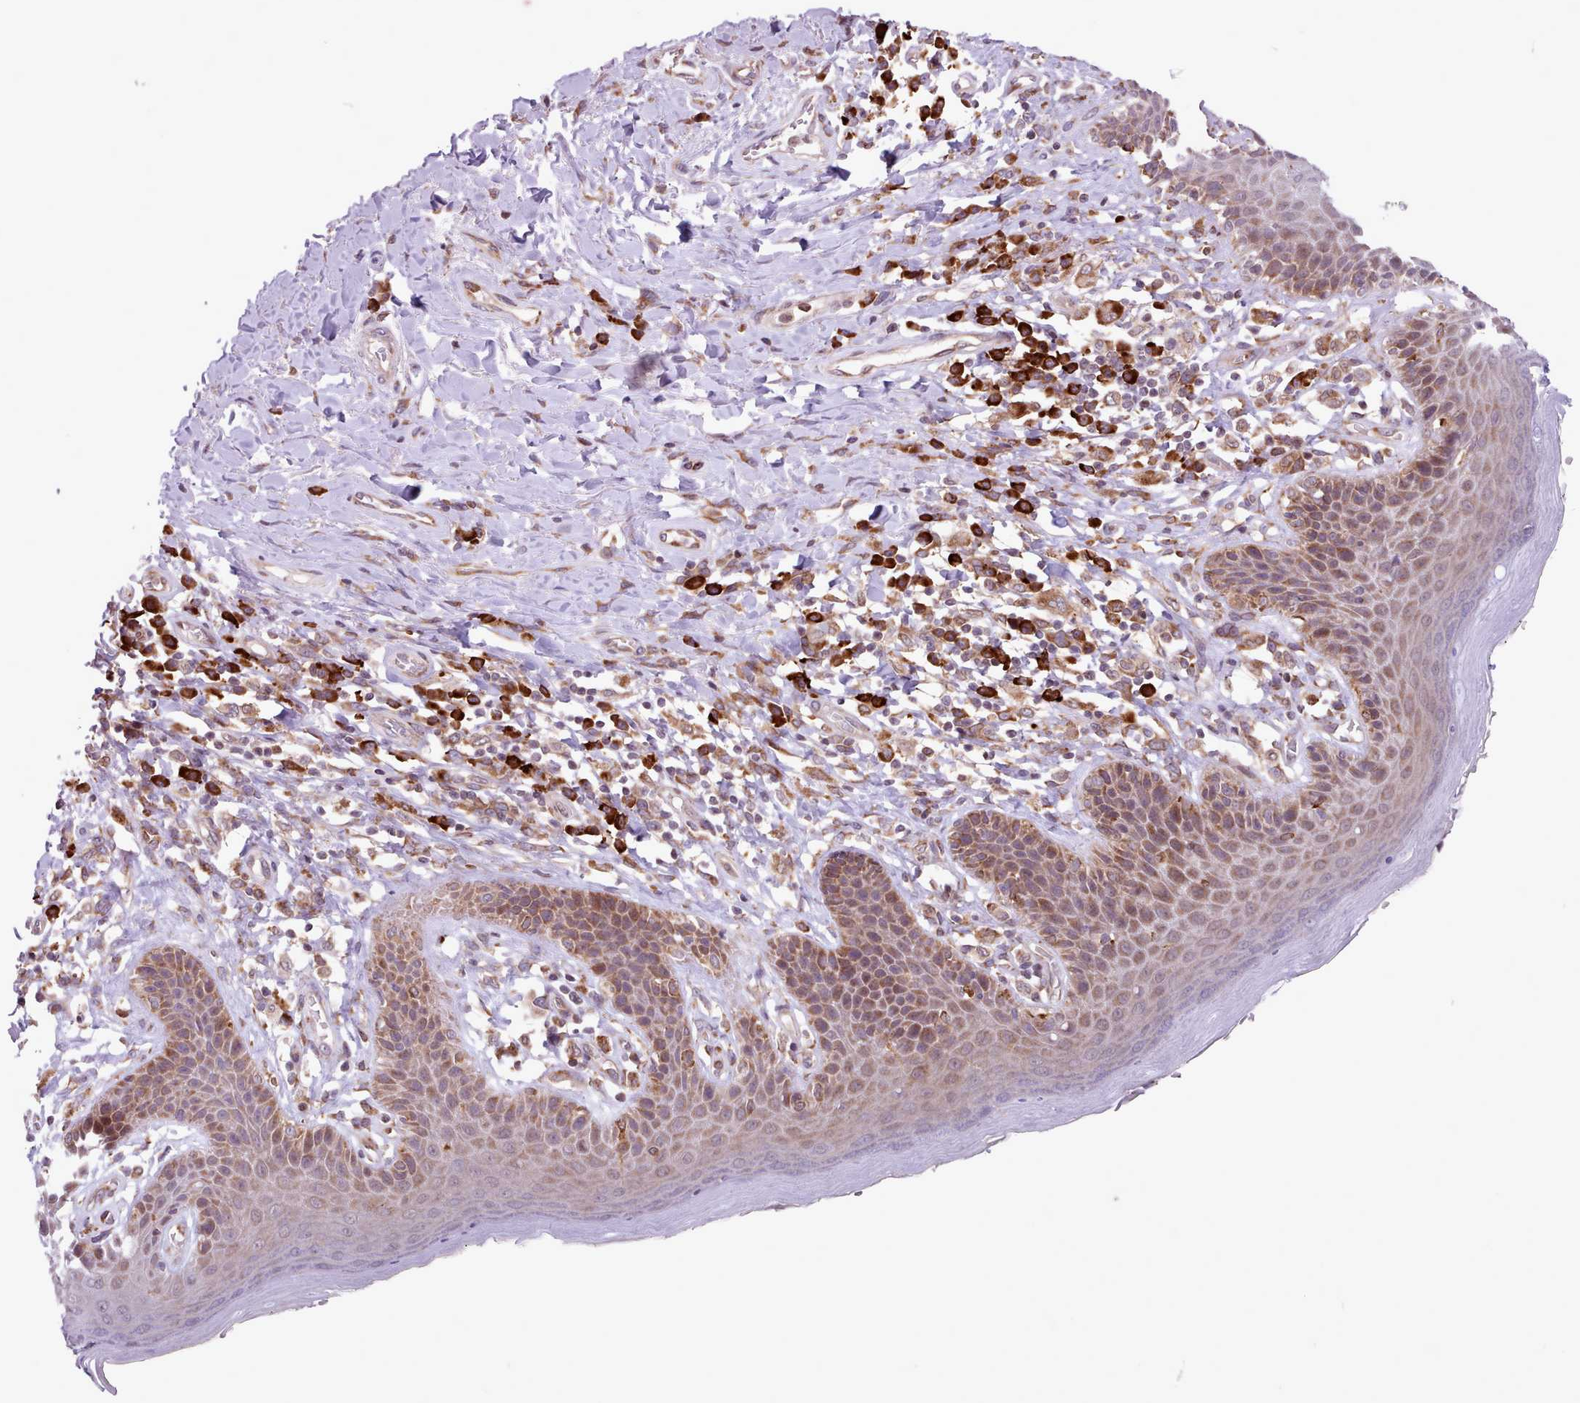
{"staining": {"intensity": "moderate", "quantity": "25%-75%", "location": "cytoplasmic/membranous"}, "tissue": "skin", "cell_type": "Epidermal cells", "image_type": "normal", "snomed": [{"axis": "morphology", "description": "Normal tissue, NOS"}, {"axis": "topography", "description": "Anal"}], "caption": "Epidermal cells show moderate cytoplasmic/membranous staining in about 25%-75% of cells in benign skin. (DAB (3,3'-diaminobenzidine) = brown stain, brightfield microscopy at high magnification).", "gene": "TTLL3", "patient": {"sex": "female", "age": 89}}